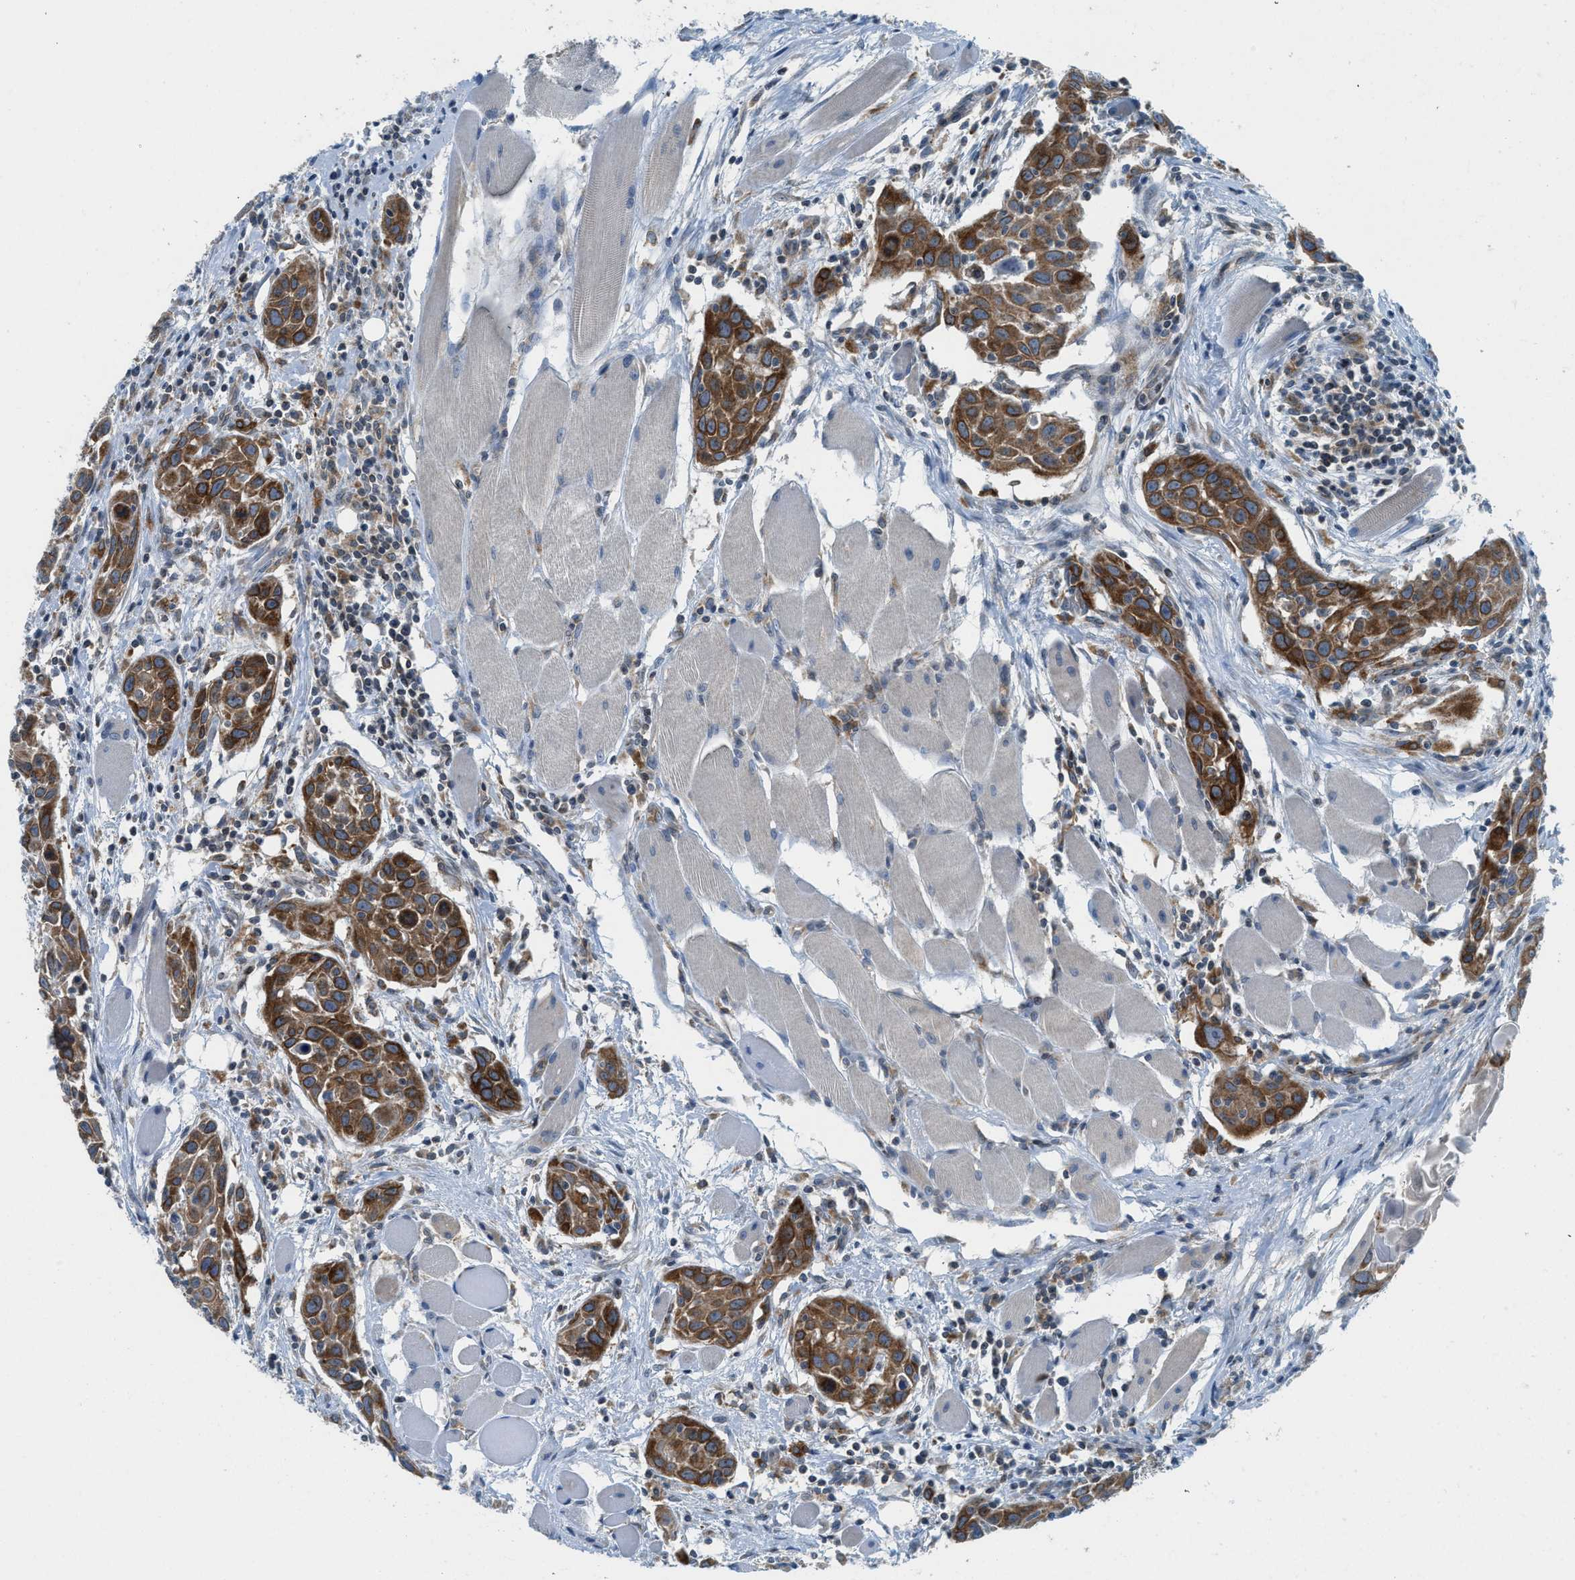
{"staining": {"intensity": "strong", "quantity": ">75%", "location": "cytoplasmic/membranous"}, "tissue": "head and neck cancer", "cell_type": "Tumor cells", "image_type": "cancer", "snomed": [{"axis": "morphology", "description": "Squamous cell carcinoma, NOS"}, {"axis": "topography", "description": "Oral tissue"}, {"axis": "topography", "description": "Head-Neck"}], "caption": "Immunohistochemical staining of human head and neck squamous cell carcinoma reveals high levels of strong cytoplasmic/membranous staining in about >75% of tumor cells. Using DAB (3,3'-diaminobenzidine) (brown) and hematoxylin (blue) stains, captured at high magnification using brightfield microscopy.", "gene": "BCAP31", "patient": {"sex": "female", "age": 50}}